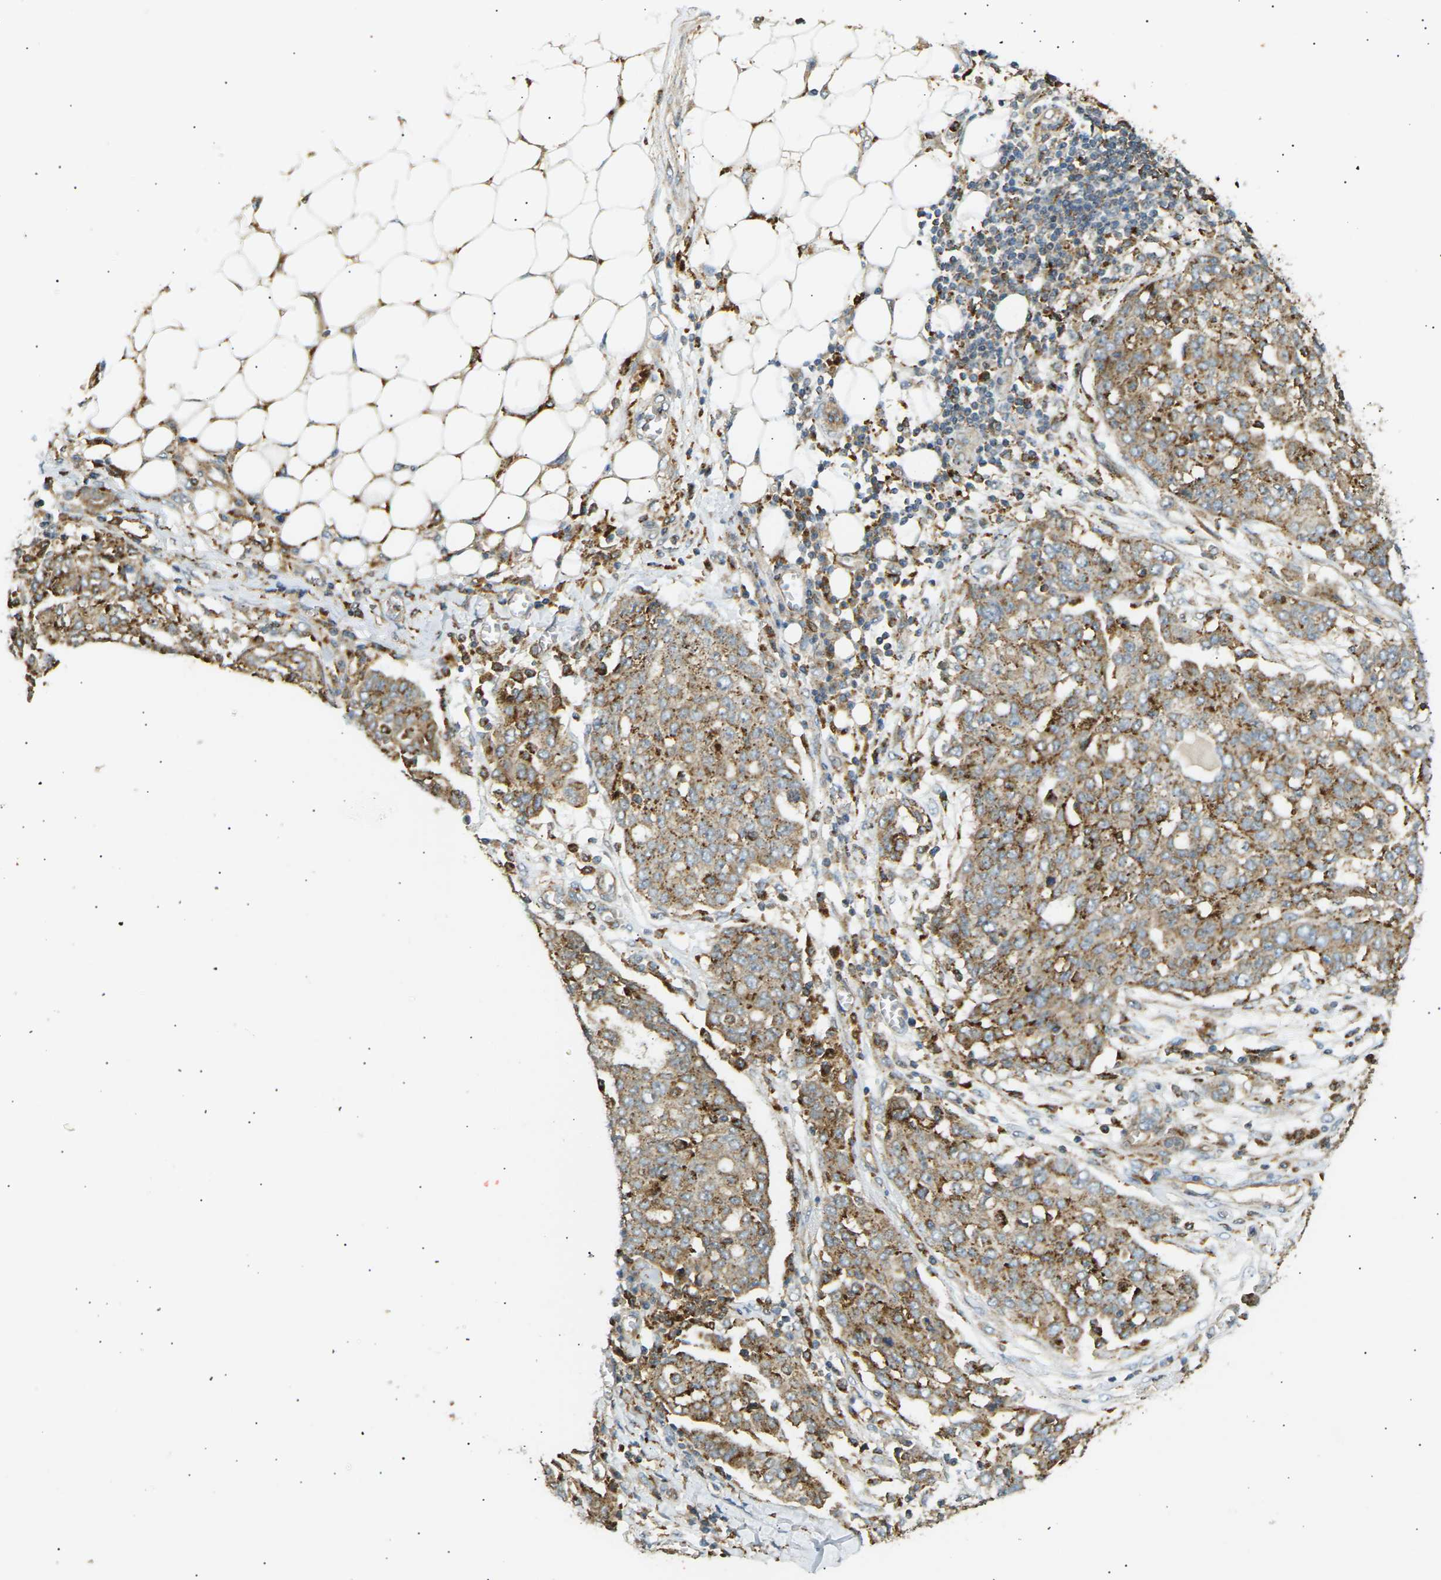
{"staining": {"intensity": "moderate", "quantity": "25%-75%", "location": "cytoplasmic/membranous"}, "tissue": "ovarian cancer", "cell_type": "Tumor cells", "image_type": "cancer", "snomed": [{"axis": "morphology", "description": "Cystadenocarcinoma, serous, NOS"}, {"axis": "topography", "description": "Soft tissue"}, {"axis": "topography", "description": "Ovary"}], "caption": "Tumor cells show medium levels of moderate cytoplasmic/membranous expression in approximately 25%-75% of cells in human serous cystadenocarcinoma (ovarian). Using DAB (3,3'-diaminobenzidine) (brown) and hematoxylin (blue) stains, captured at high magnification using brightfield microscopy.", "gene": "CDK17", "patient": {"sex": "female", "age": 57}}